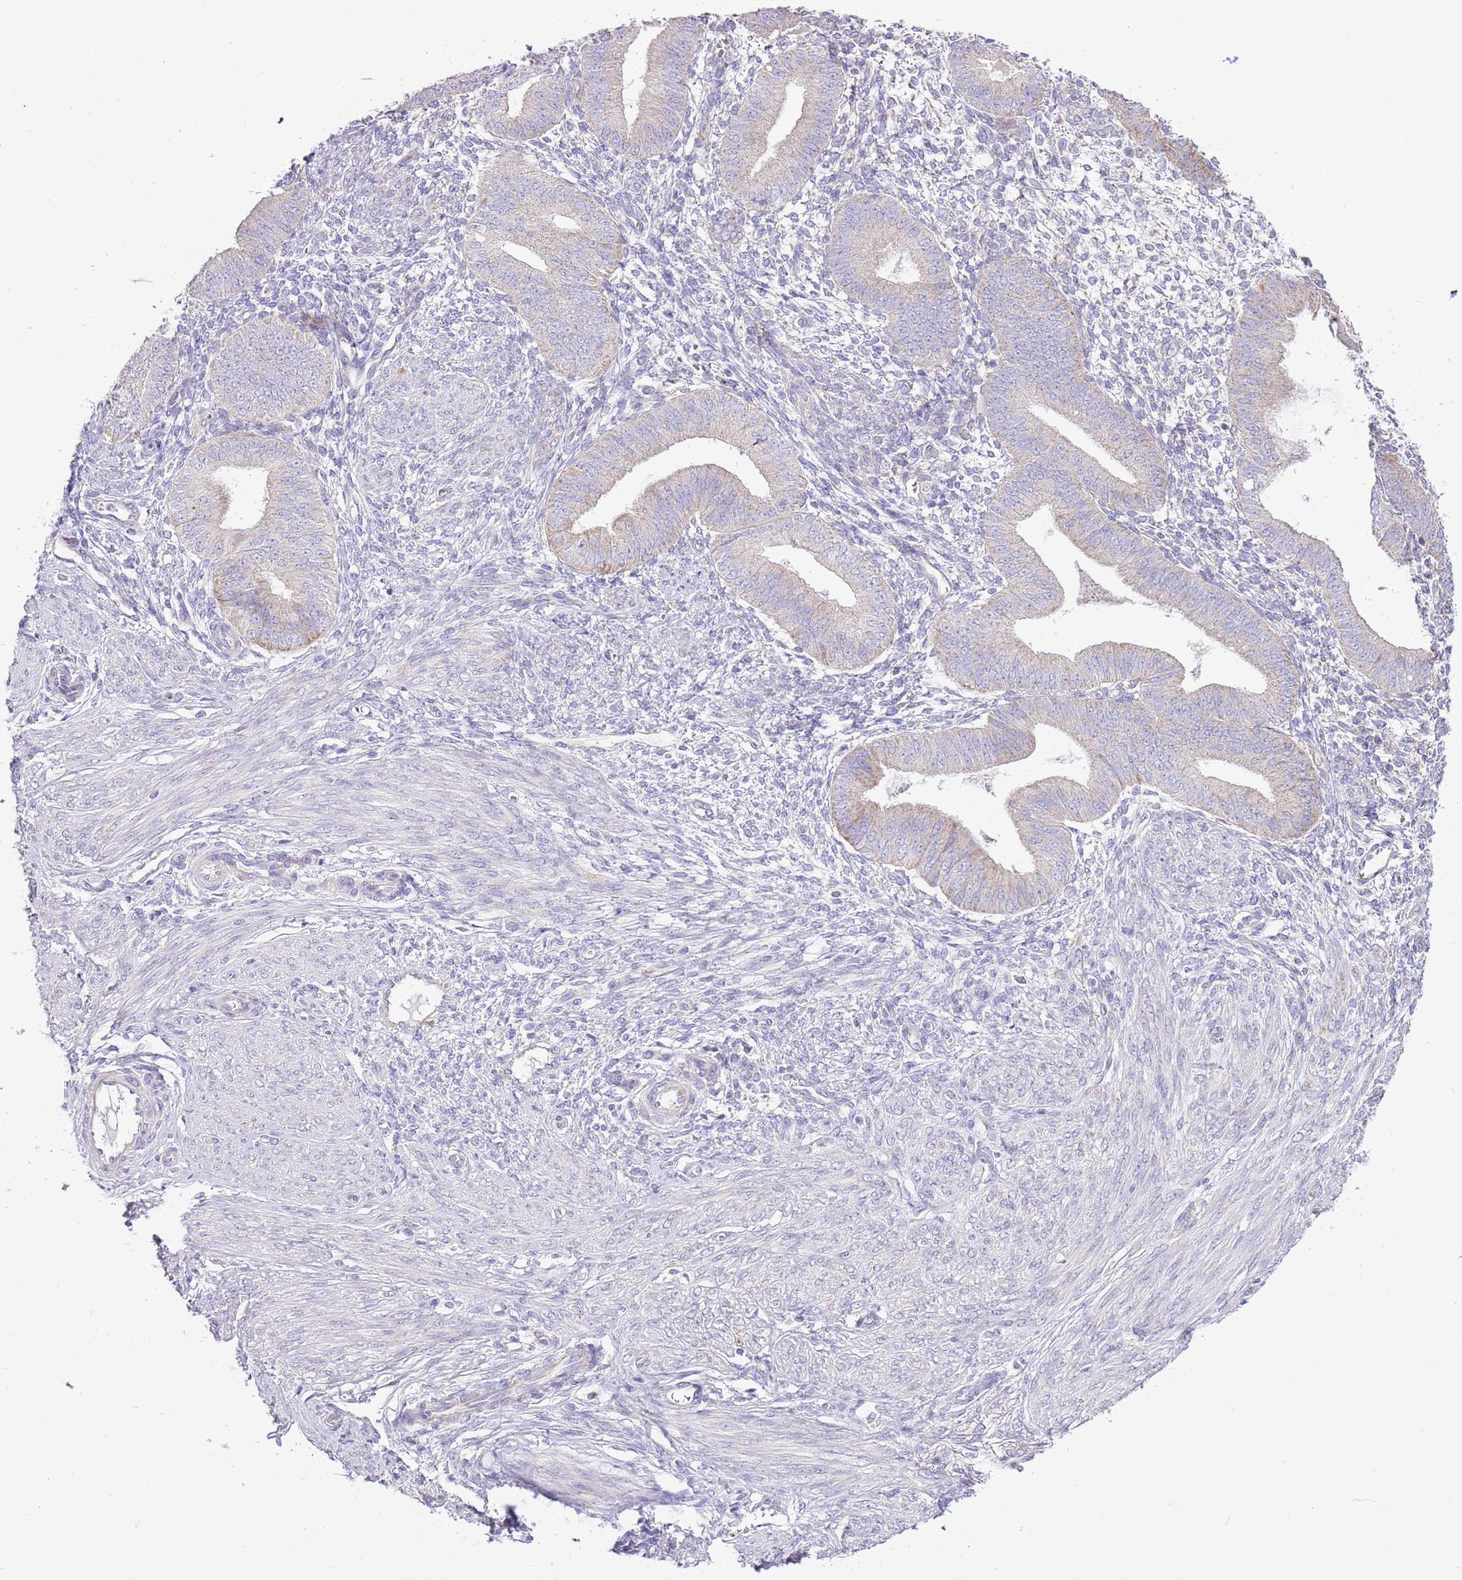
{"staining": {"intensity": "negative", "quantity": "none", "location": "none"}, "tissue": "endometrium", "cell_type": "Cells in endometrial stroma", "image_type": "normal", "snomed": [{"axis": "morphology", "description": "Normal tissue, NOS"}, {"axis": "topography", "description": "Endometrium"}], "caption": "IHC photomicrograph of normal endometrium: endometrium stained with DAB shows no significant protein staining in cells in endometrial stroma.", "gene": "OAZ2", "patient": {"sex": "female", "age": 49}}